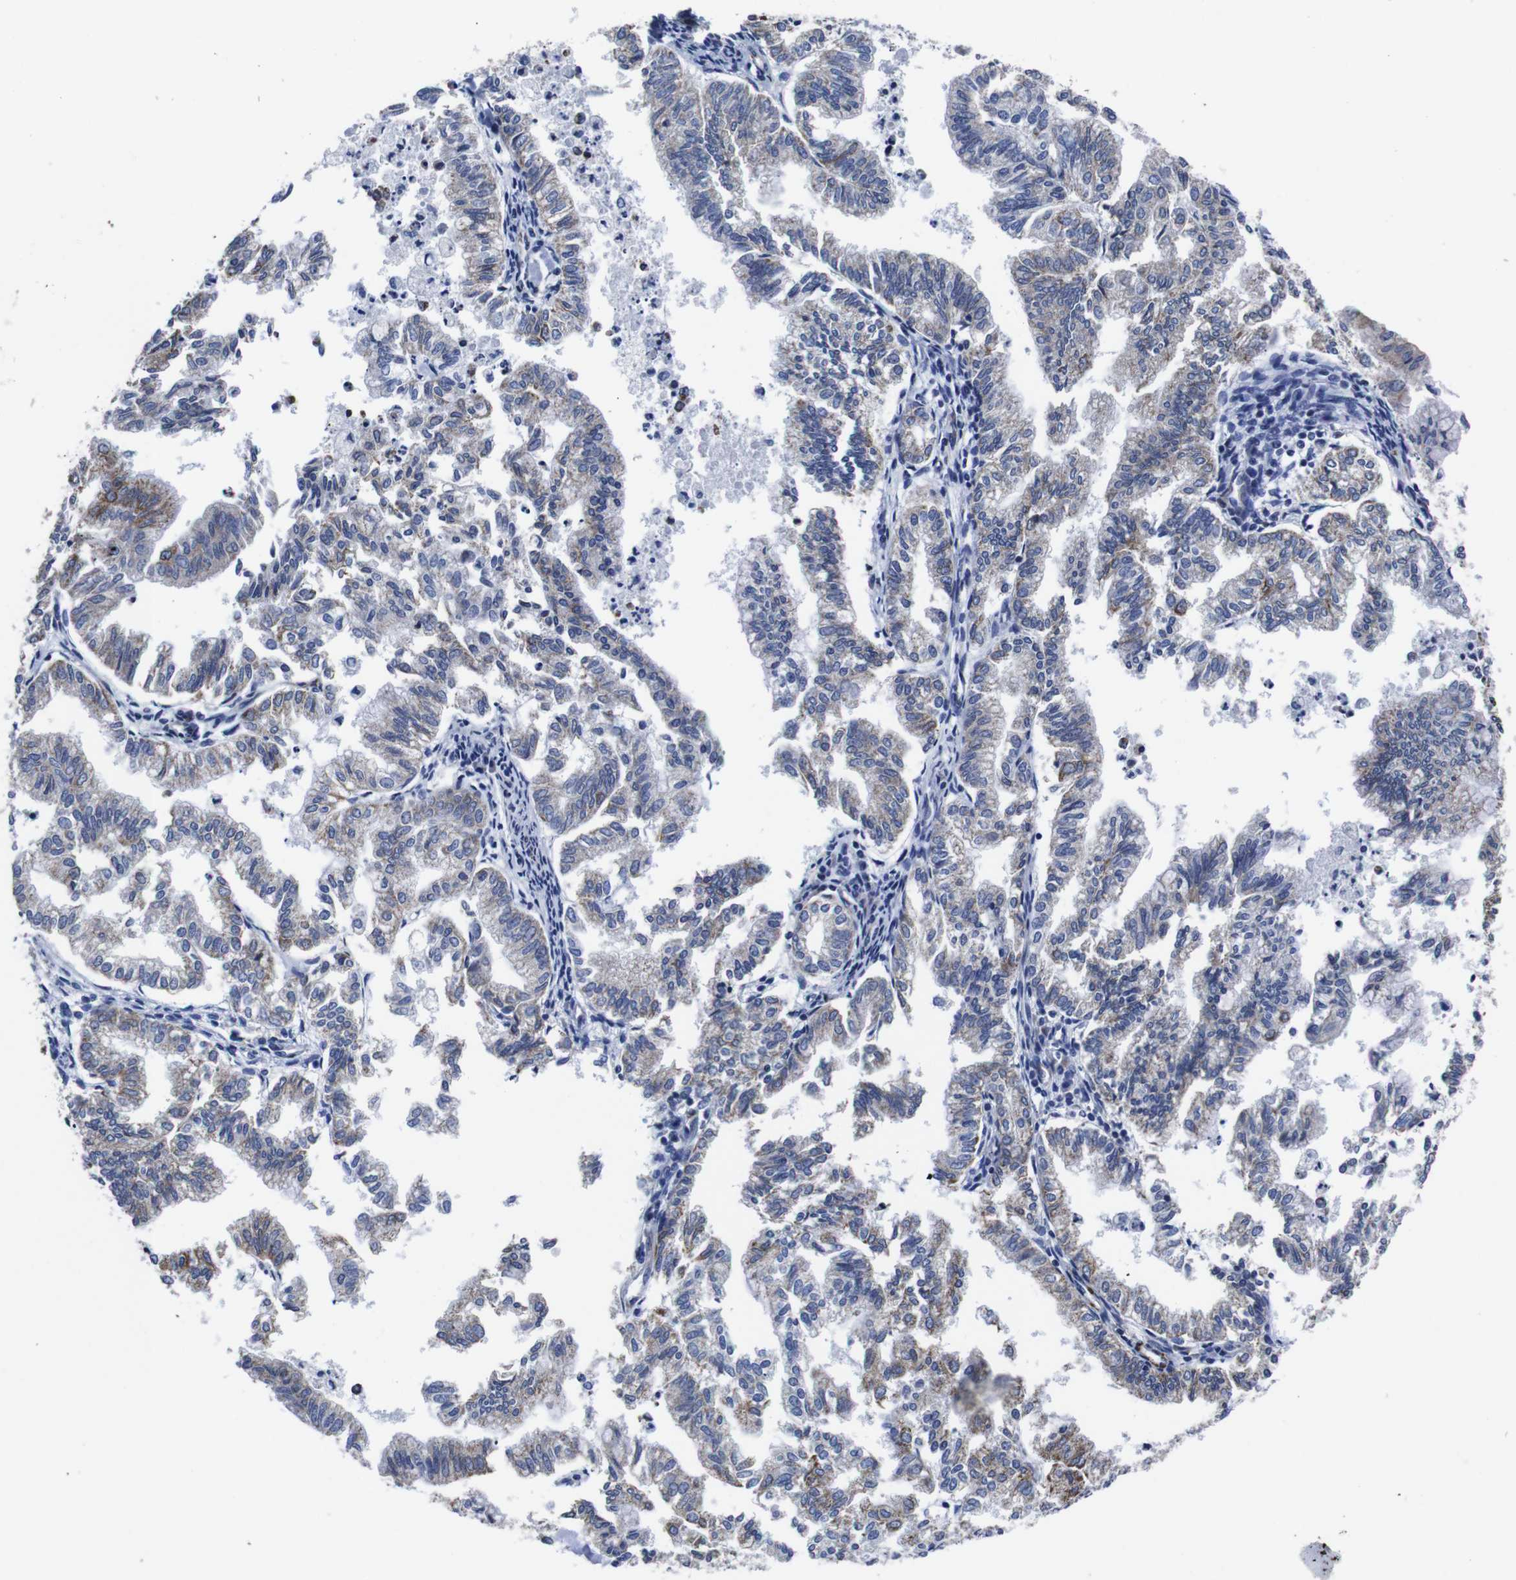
{"staining": {"intensity": "weak", "quantity": "<25%", "location": "cytoplasmic/membranous"}, "tissue": "endometrial cancer", "cell_type": "Tumor cells", "image_type": "cancer", "snomed": [{"axis": "morphology", "description": "Necrosis, NOS"}, {"axis": "morphology", "description": "Adenocarcinoma, NOS"}, {"axis": "topography", "description": "Endometrium"}], "caption": "DAB (3,3'-diaminobenzidine) immunohistochemical staining of human endometrial cancer demonstrates no significant staining in tumor cells.", "gene": "WNT10A", "patient": {"sex": "female", "age": 79}}